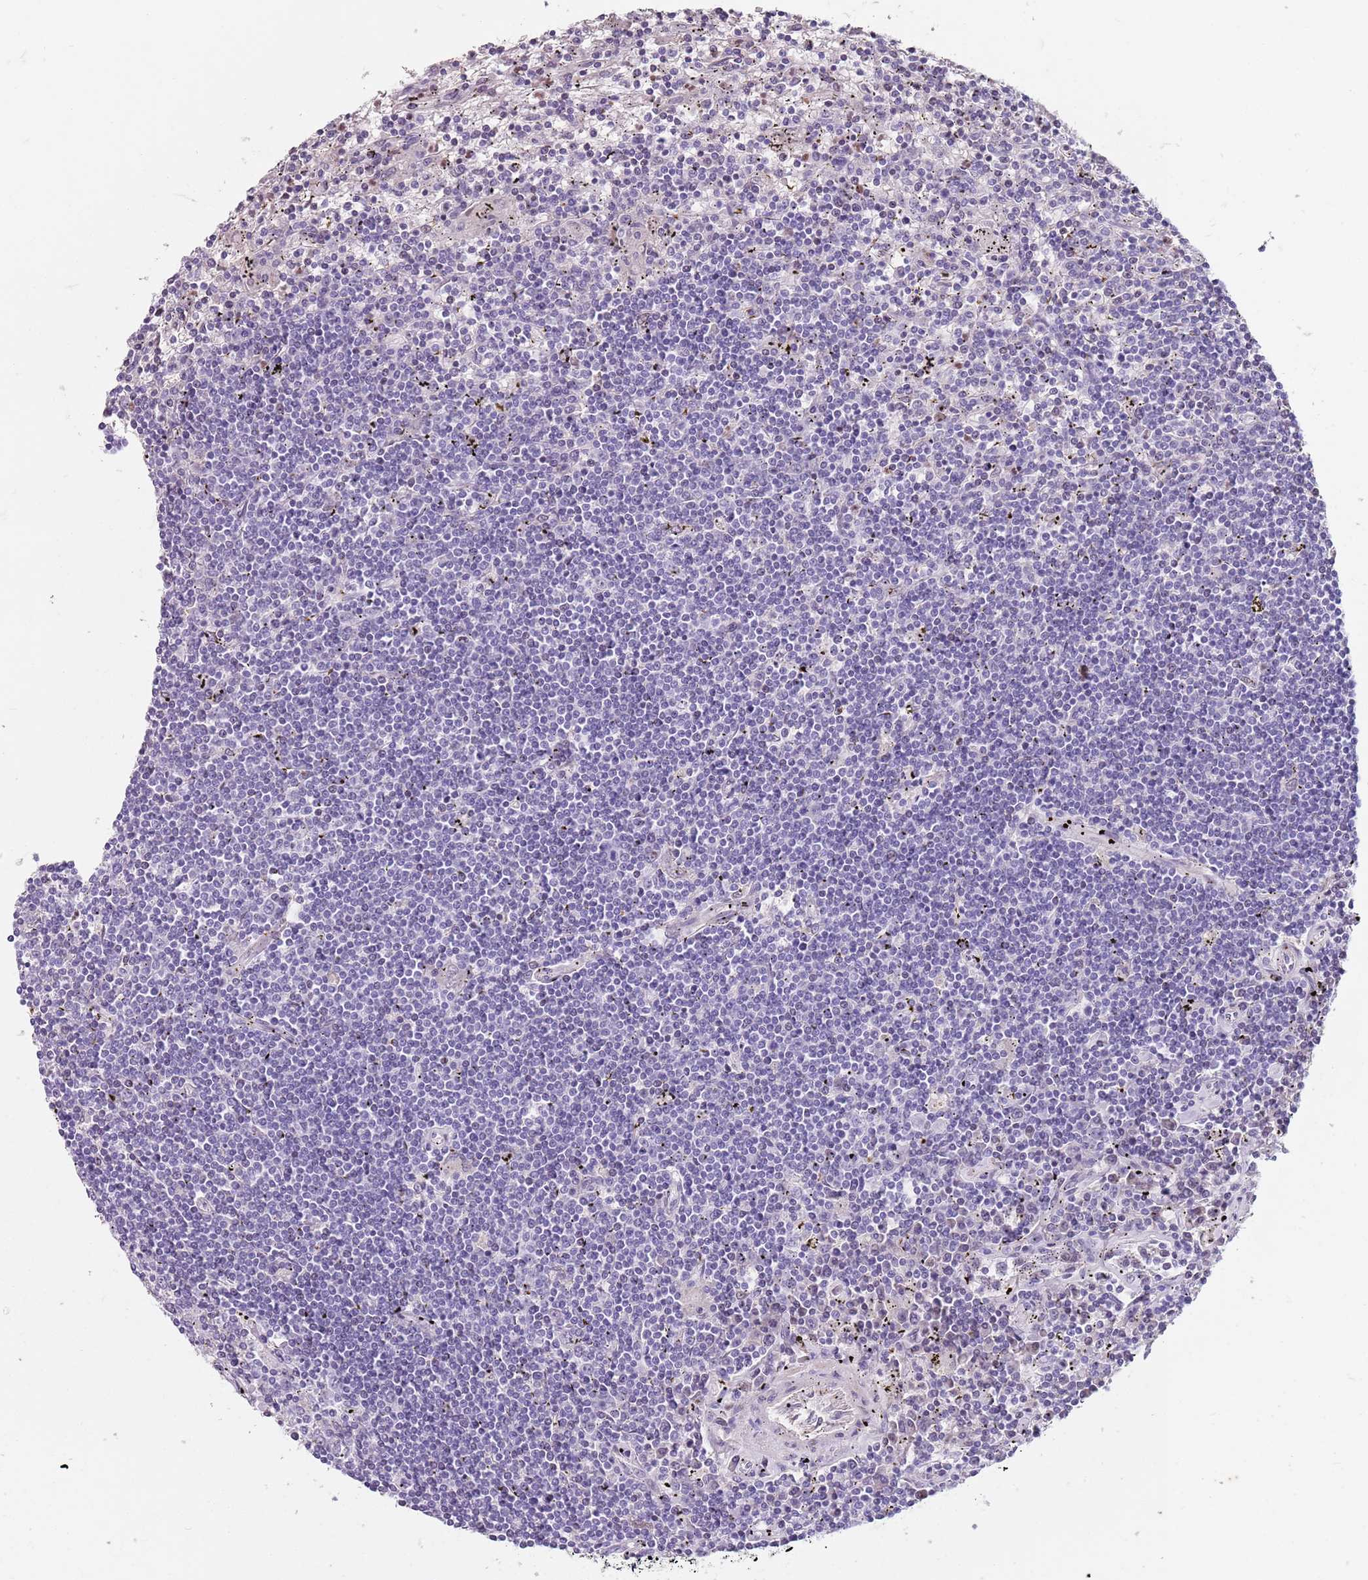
{"staining": {"intensity": "negative", "quantity": "none", "location": "none"}, "tissue": "lymphoma", "cell_type": "Tumor cells", "image_type": "cancer", "snomed": [{"axis": "morphology", "description": "Malignant lymphoma, non-Hodgkin's type, Low grade"}, {"axis": "topography", "description": "Spleen"}], "caption": "Immunohistochemical staining of human lymphoma exhibits no significant positivity in tumor cells.", "gene": "SPESP1", "patient": {"sex": "male", "age": 76}}